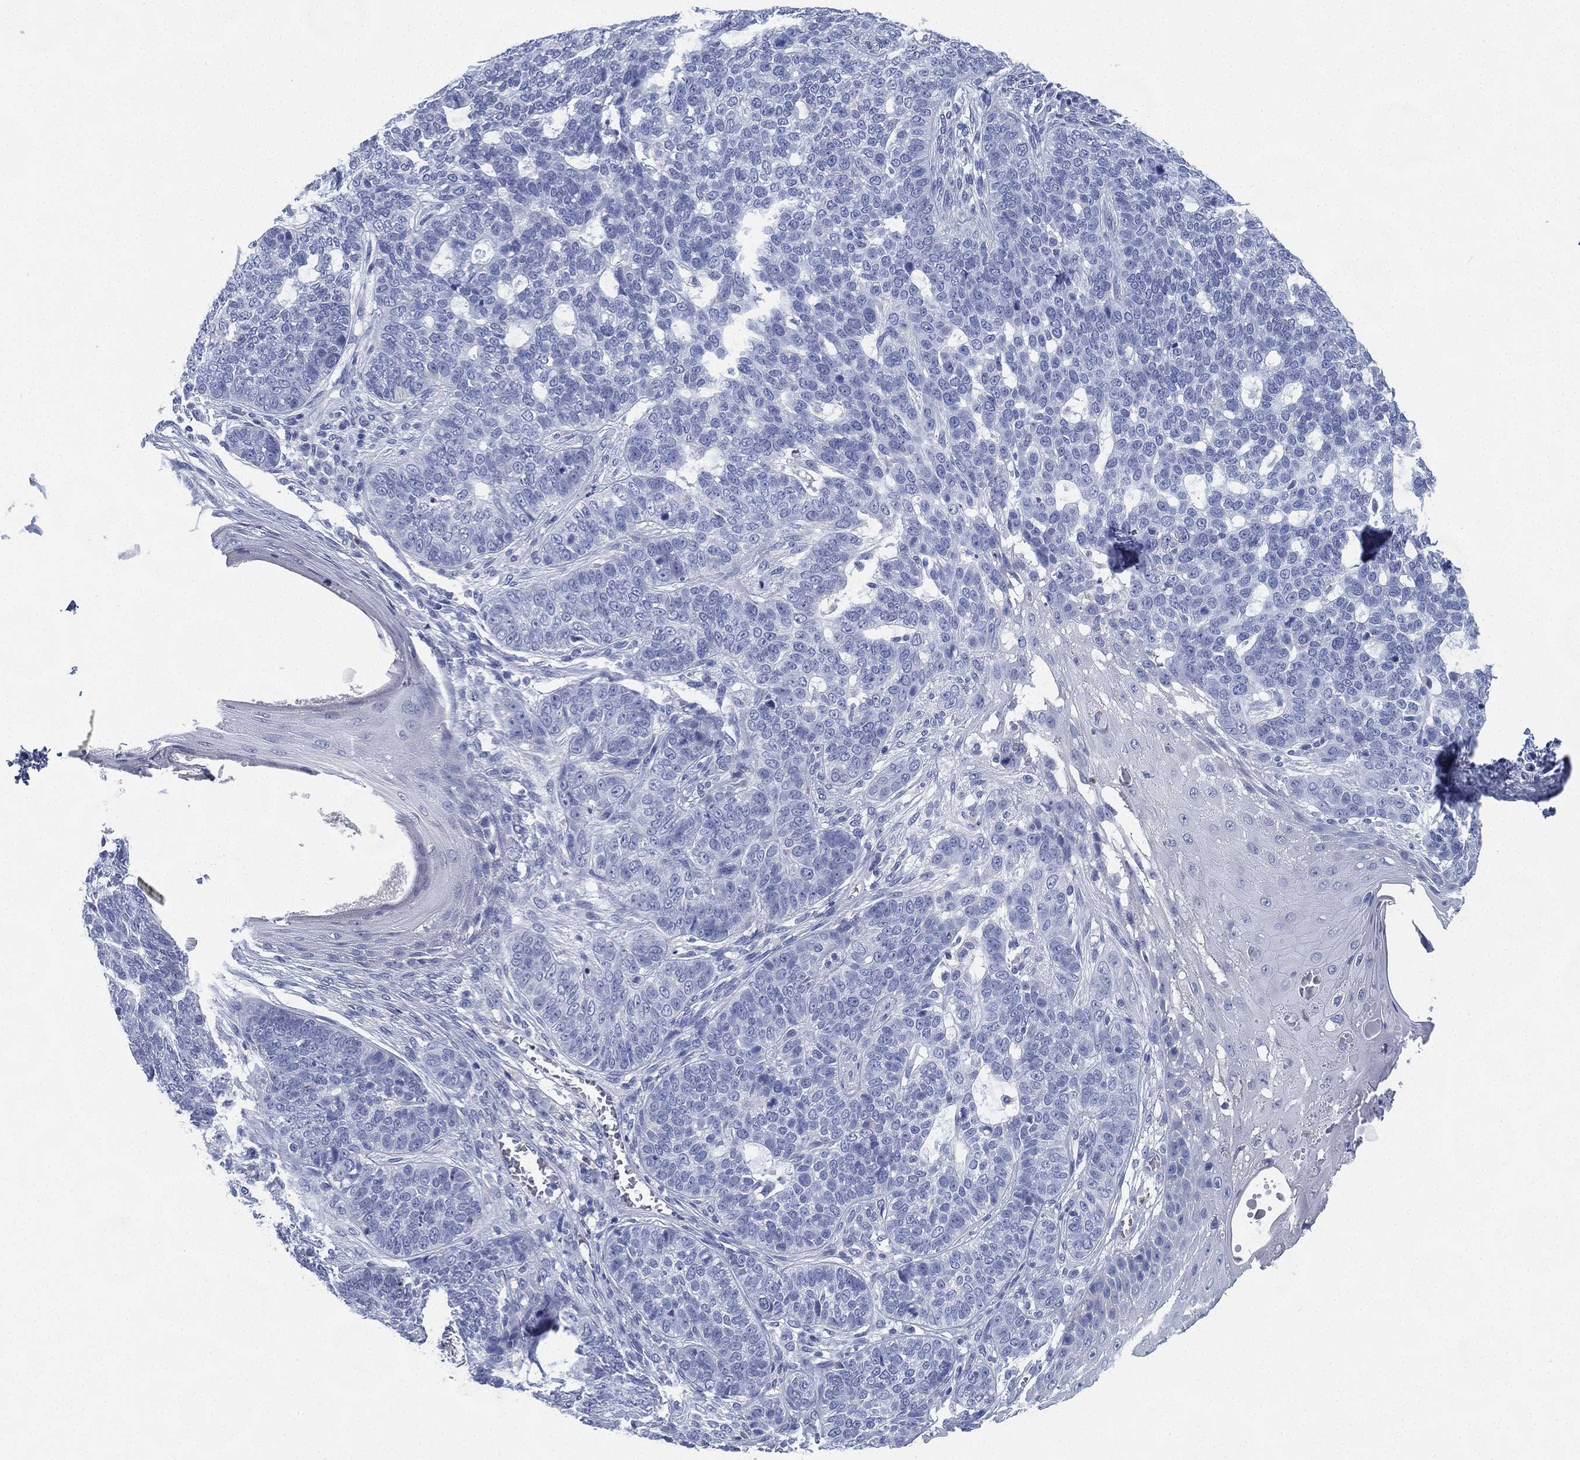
{"staining": {"intensity": "negative", "quantity": "none", "location": "none"}, "tissue": "skin cancer", "cell_type": "Tumor cells", "image_type": "cancer", "snomed": [{"axis": "morphology", "description": "Basal cell carcinoma"}, {"axis": "topography", "description": "Skin"}], "caption": "Immunohistochemistry (IHC) photomicrograph of skin cancer stained for a protein (brown), which displays no staining in tumor cells.", "gene": "DEFB121", "patient": {"sex": "female", "age": 69}}